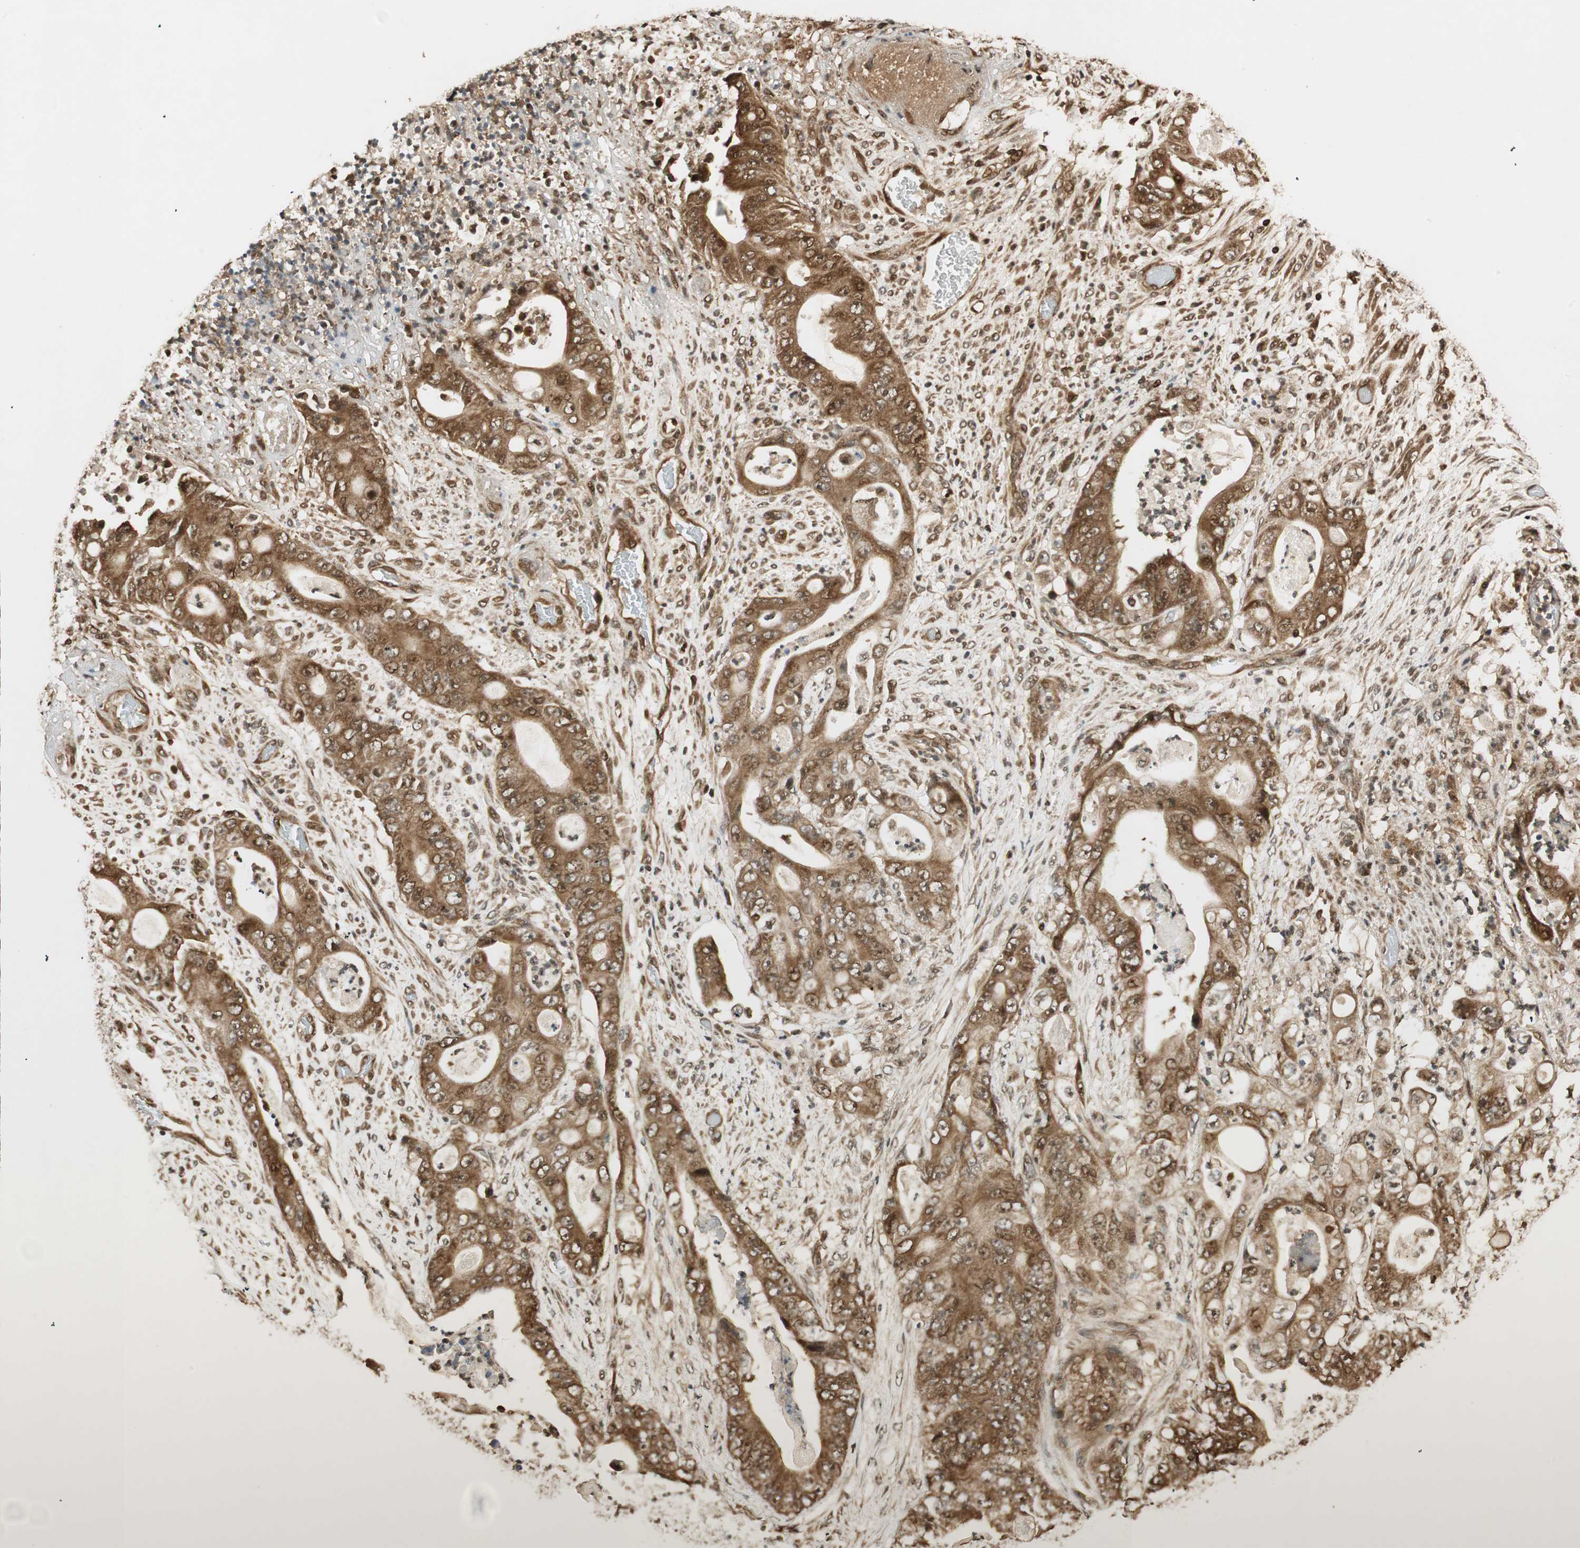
{"staining": {"intensity": "moderate", "quantity": ">75%", "location": "cytoplasmic/membranous,nuclear"}, "tissue": "stomach cancer", "cell_type": "Tumor cells", "image_type": "cancer", "snomed": [{"axis": "morphology", "description": "Adenocarcinoma, NOS"}, {"axis": "topography", "description": "Stomach"}], "caption": "This is an image of immunohistochemistry (IHC) staining of stomach cancer, which shows moderate expression in the cytoplasmic/membranous and nuclear of tumor cells.", "gene": "RPA3", "patient": {"sex": "female", "age": 73}}